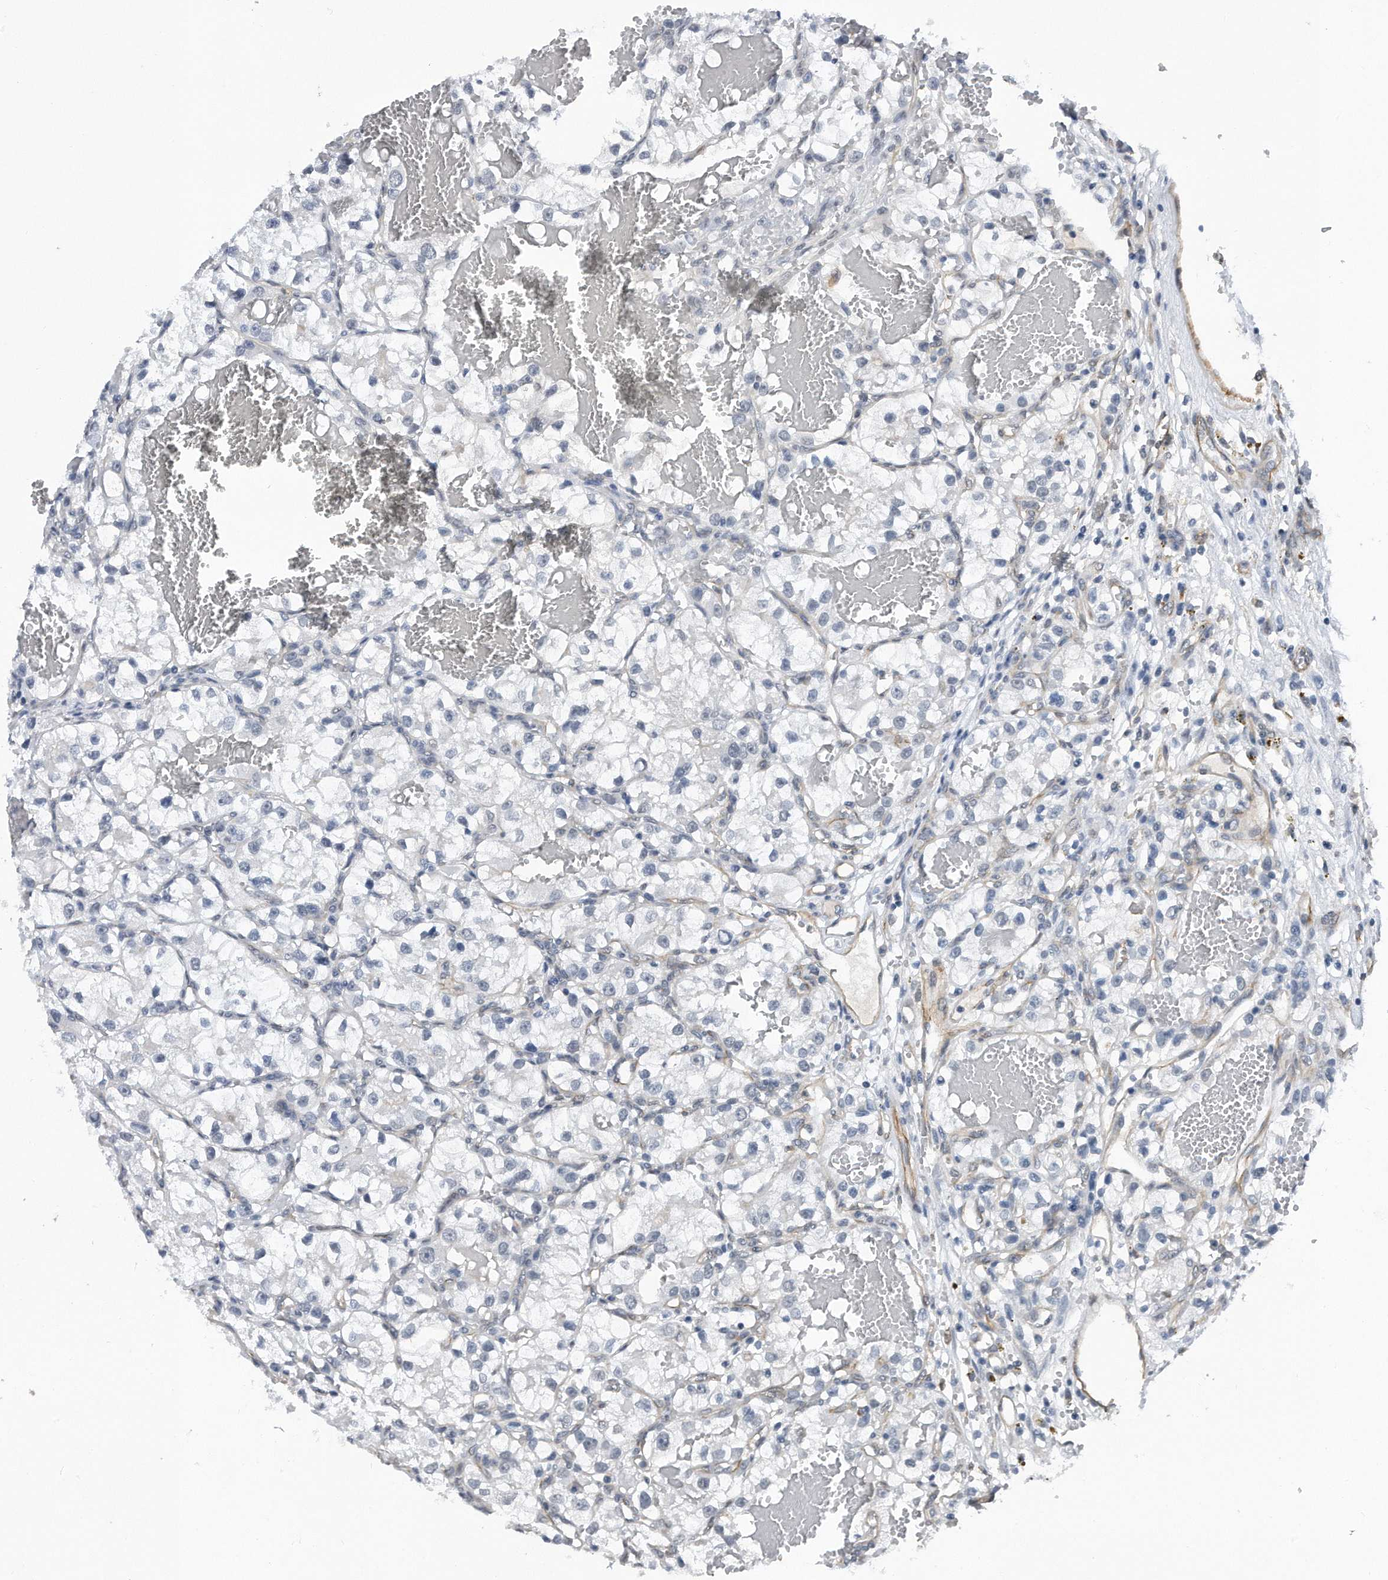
{"staining": {"intensity": "negative", "quantity": "none", "location": "none"}, "tissue": "renal cancer", "cell_type": "Tumor cells", "image_type": "cancer", "snomed": [{"axis": "morphology", "description": "Adenocarcinoma, NOS"}, {"axis": "topography", "description": "Kidney"}], "caption": "A photomicrograph of renal cancer (adenocarcinoma) stained for a protein reveals no brown staining in tumor cells.", "gene": "TP53INP1", "patient": {"sex": "female", "age": 57}}